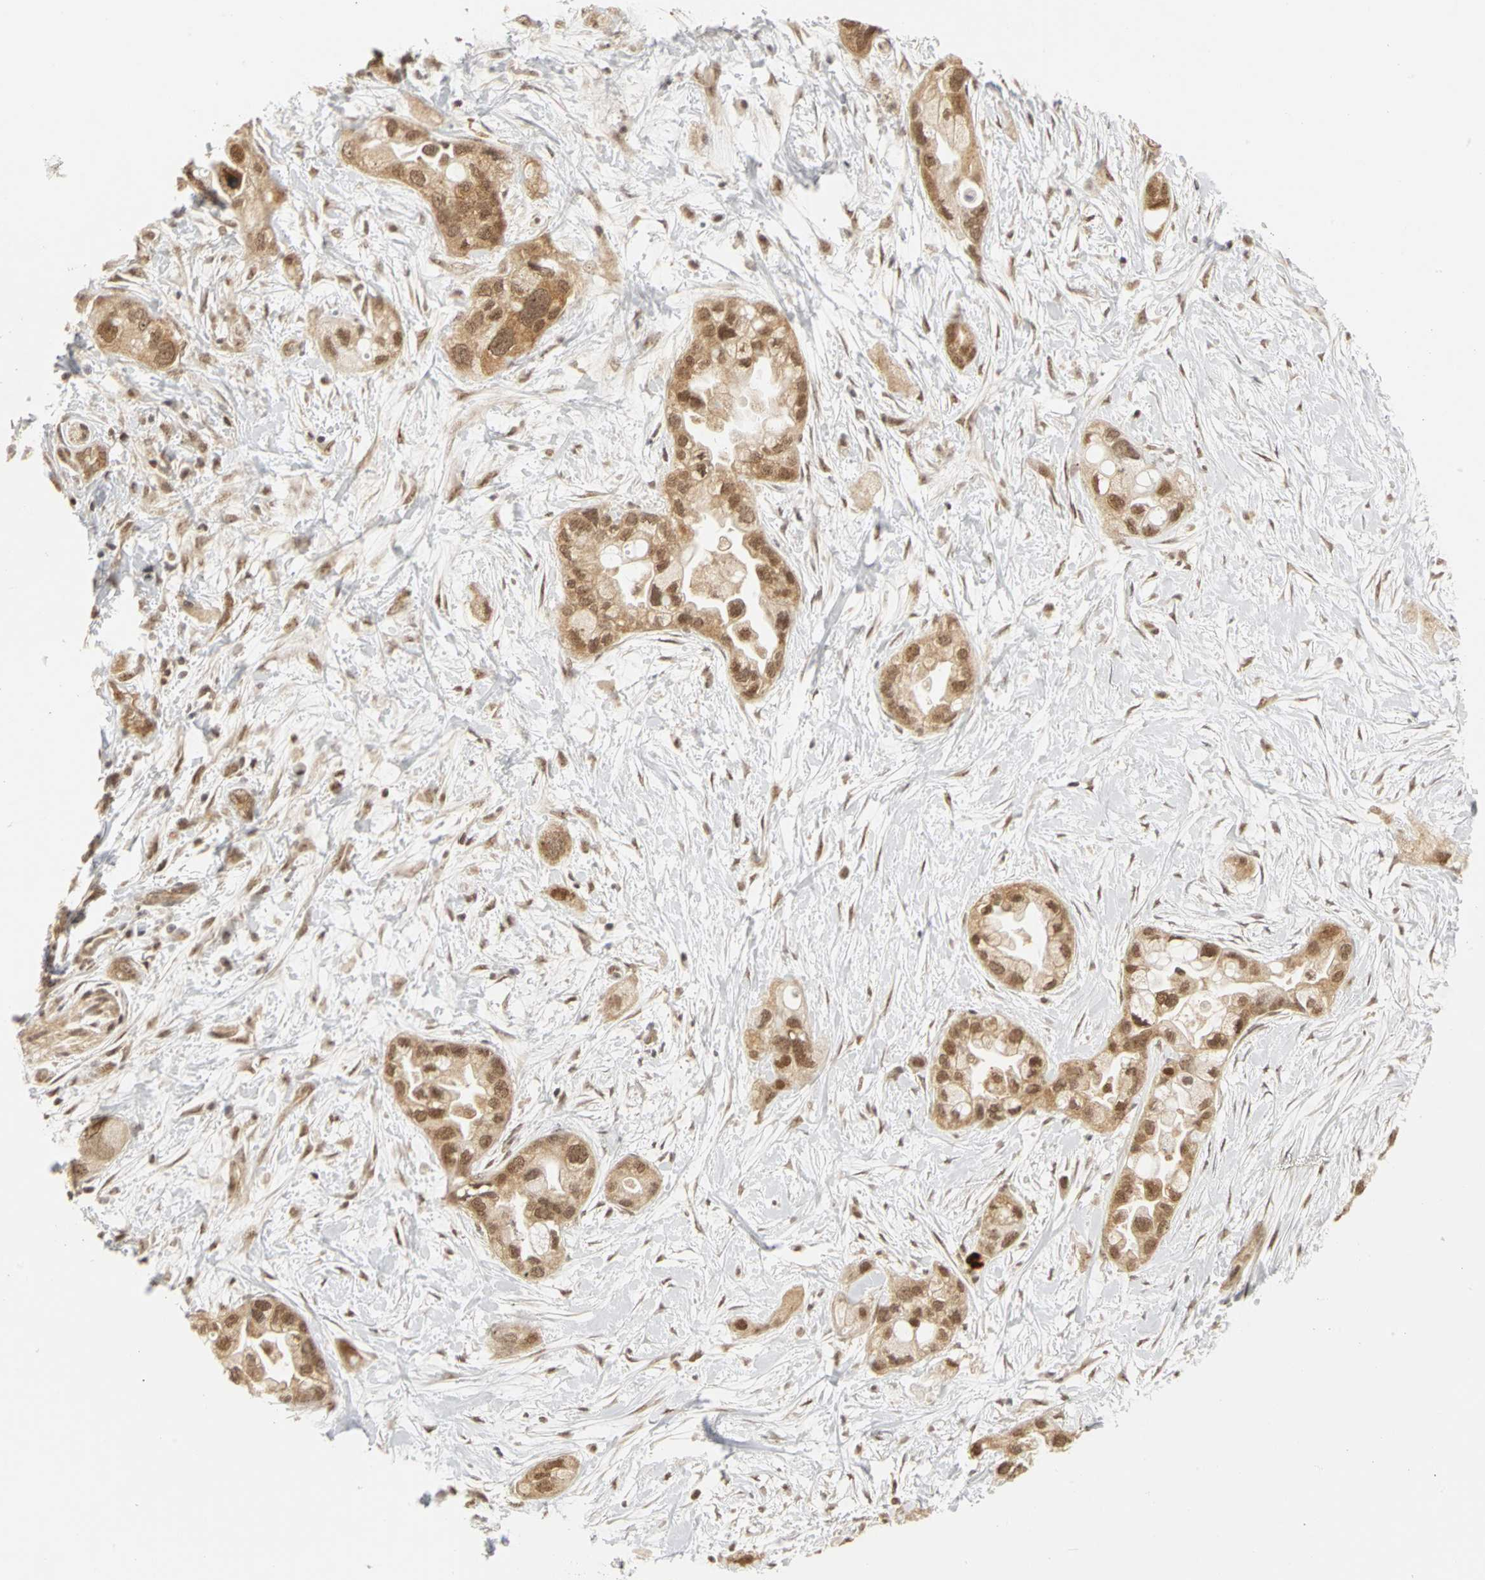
{"staining": {"intensity": "moderate", "quantity": ">75%", "location": "cytoplasmic/membranous,nuclear"}, "tissue": "pancreatic cancer", "cell_type": "Tumor cells", "image_type": "cancer", "snomed": [{"axis": "morphology", "description": "Adenocarcinoma, NOS"}, {"axis": "topography", "description": "Pancreas"}], "caption": "This is a histology image of immunohistochemistry staining of adenocarcinoma (pancreatic), which shows moderate expression in the cytoplasmic/membranous and nuclear of tumor cells.", "gene": "CSNK2B", "patient": {"sex": "female", "age": 77}}